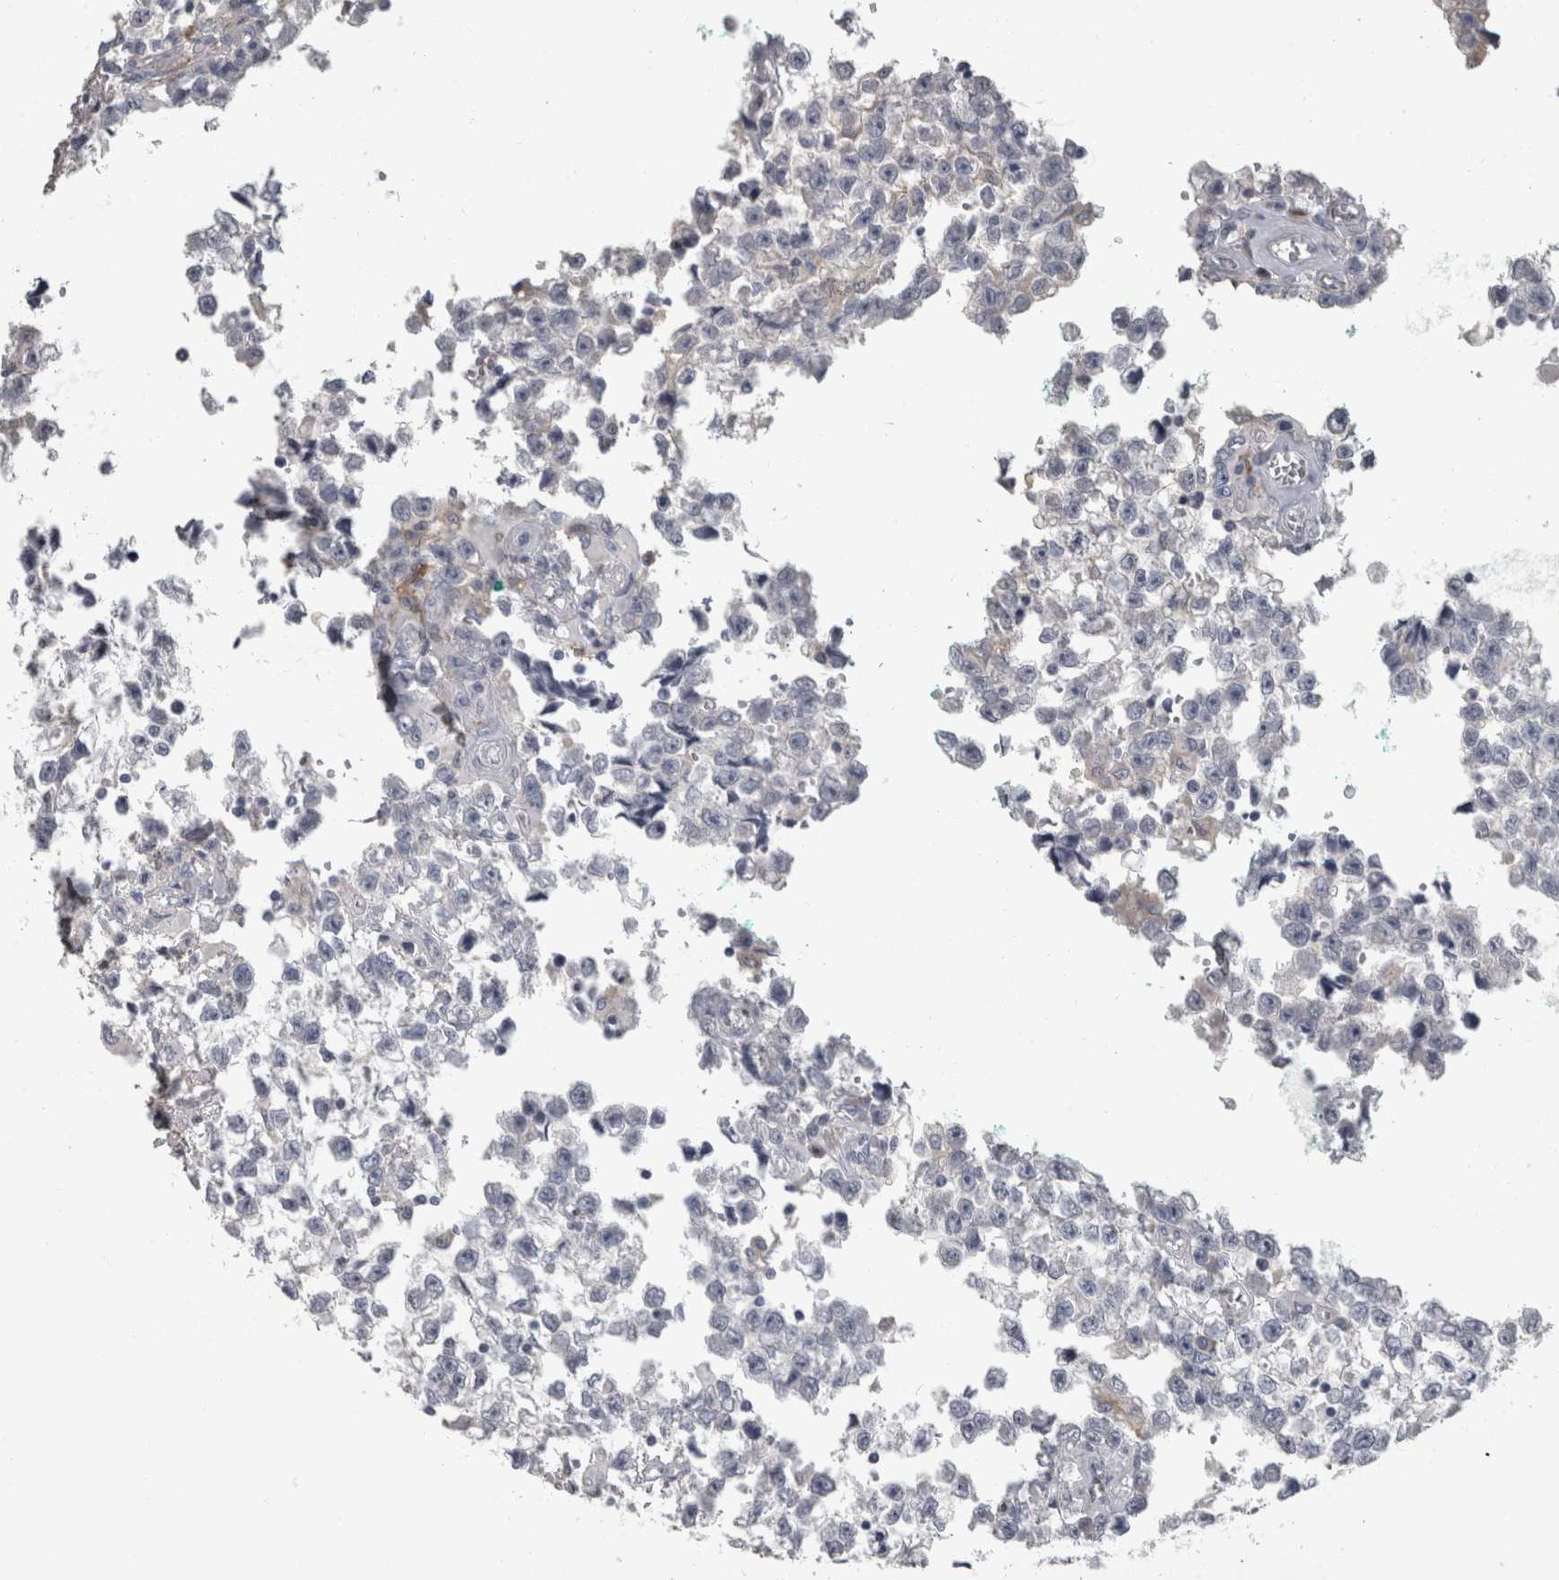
{"staining": {"intensity": "negative", "quantity": "none", "location": "none"}, "tissue": "testis cancer", "cell_type": "Tumor cells", "image_type": "cancer", "snomed": [{"axis": "morphology", "description": "Seminoma, NOS"}, {"axis": "morphology", "description": "Carcinoma, Embryonal, NOS"}, {"axis": "topography", "description": "Testis"}], "caption": "The photomicrograph demonstrates no significant expression in tumor cells of testis cancer.", "gene": "EFEMP2", "patient": {"sex": "male", "age": 51}}